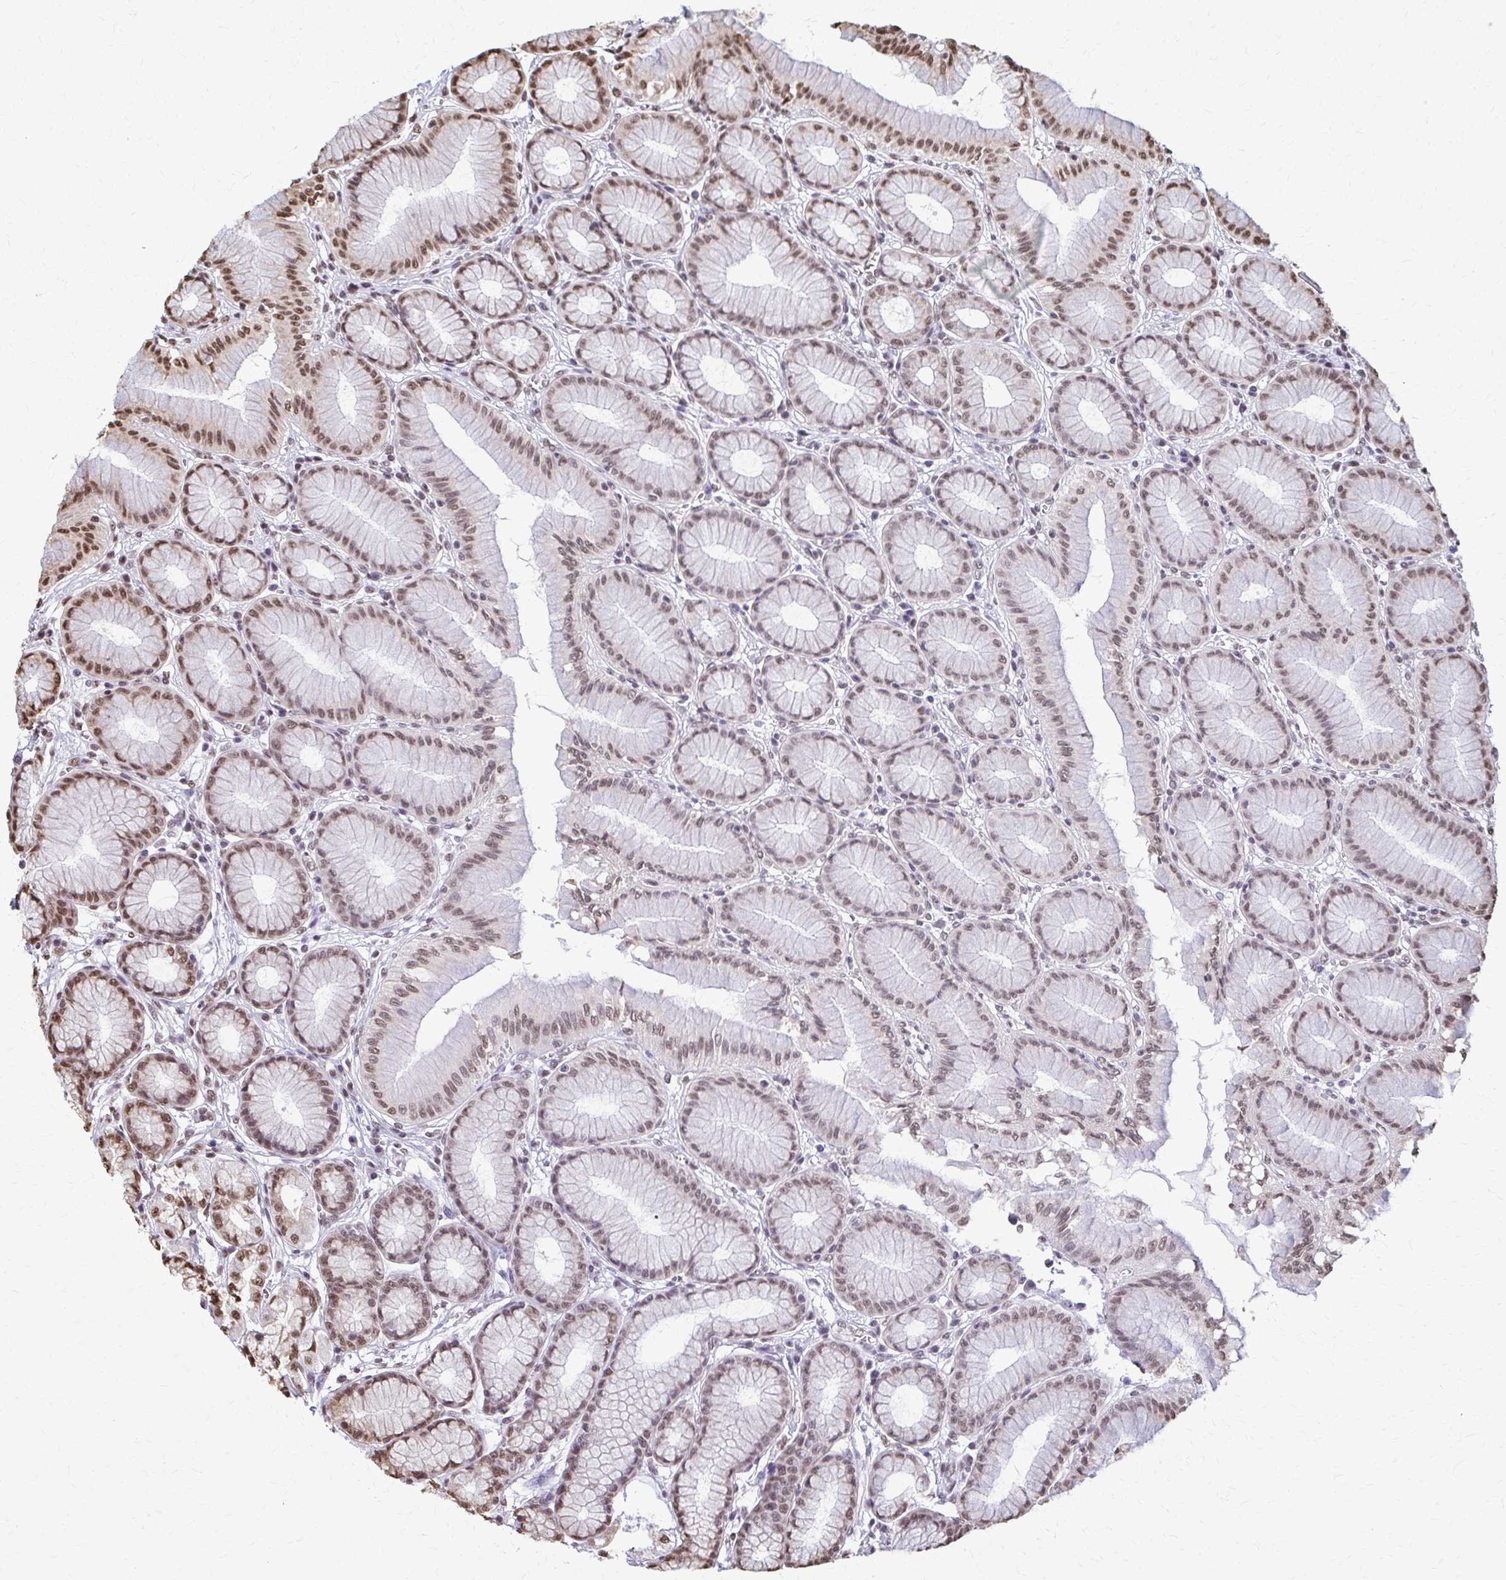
{"staining": {"intensity": "moderate", "quantity": ">75%", "location": "nuclear"}, "tissue": "stomach", "cell_type": "Glandular cells", "image_type": "normal", "snomed": [{"axis": "morphology", "description": "Normal tissue, NOS"}, {"axis": "topography", "description": "Stomach"}, {"axis": "topography", "description": "Stomach, lower"}], "caption": "Immunohistochemistry (IHC) staining of unremarkable stomach, which reveals medium levels of moderate nuclear positivity in approximately >75% of glandular cells indicating moderate nuclear protein staining. The staining was performed using DAB (brown) for protein detection and nuclei were counterstained in hematoxylin (blue).", "gene": "SNRPA", "patient": {"sex": "male", "age": 76}}